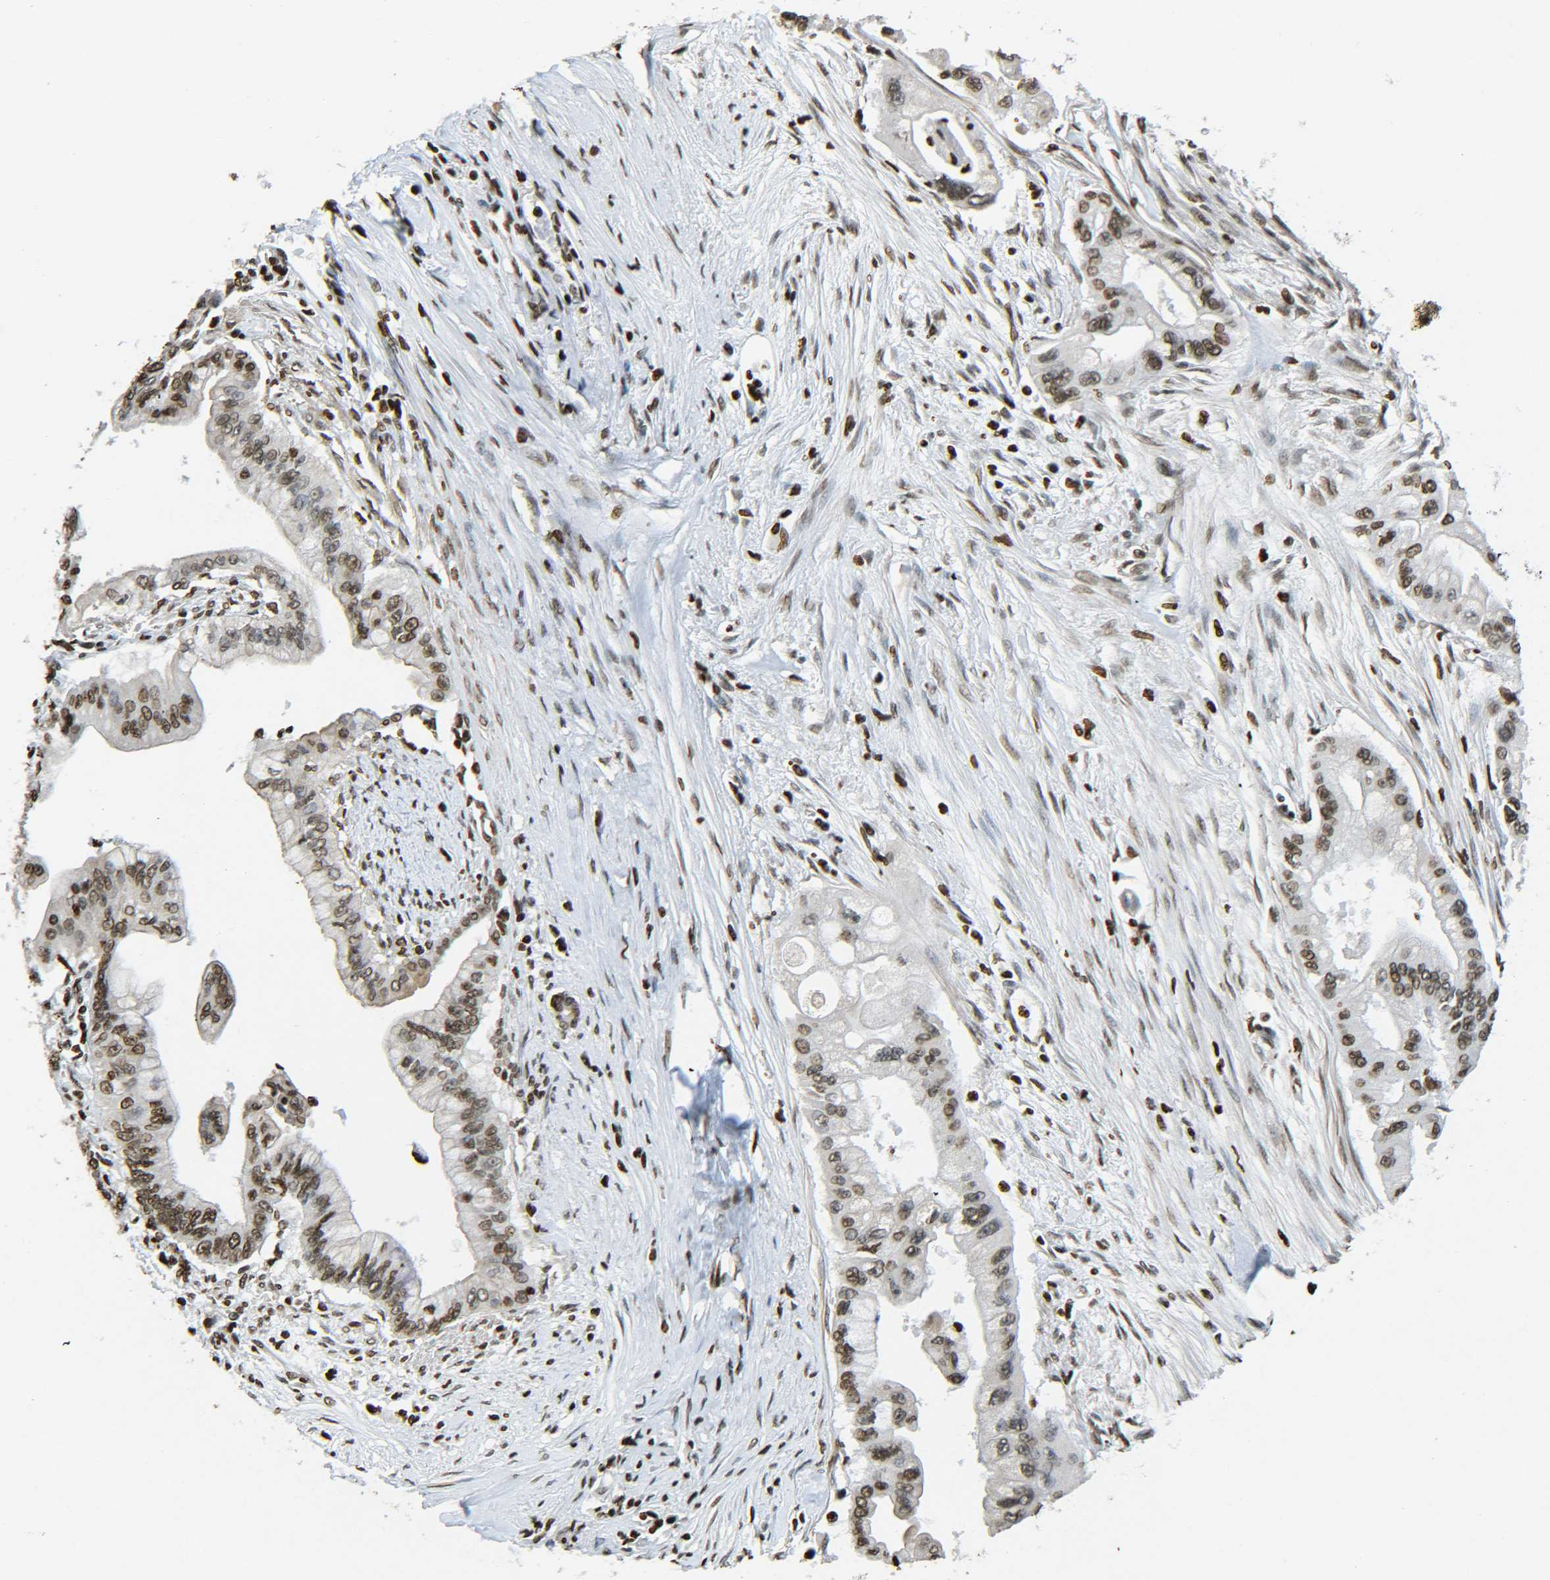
{"staining": {"intensity": "moderate", "quantity": ">75%", "location": "nuclear"}, "tissue": "pancreatic cancer", "cell_type": "Tumor cells", "image_type": "cancer", "snomed": [{"axis": "morphology", "description": "Adenocarcinoma, NOS"}, {"axis": "topography", "description": "Pancreas"}], "caption": "An image showing moderate nuclear expression in approximately >75% of tumor cells in adenocarcinoma (pancreatic), as visualized by brown immunohistochemical staining.", "gene": "H4C16", "patient": {"sex": "male", "age": 59}}